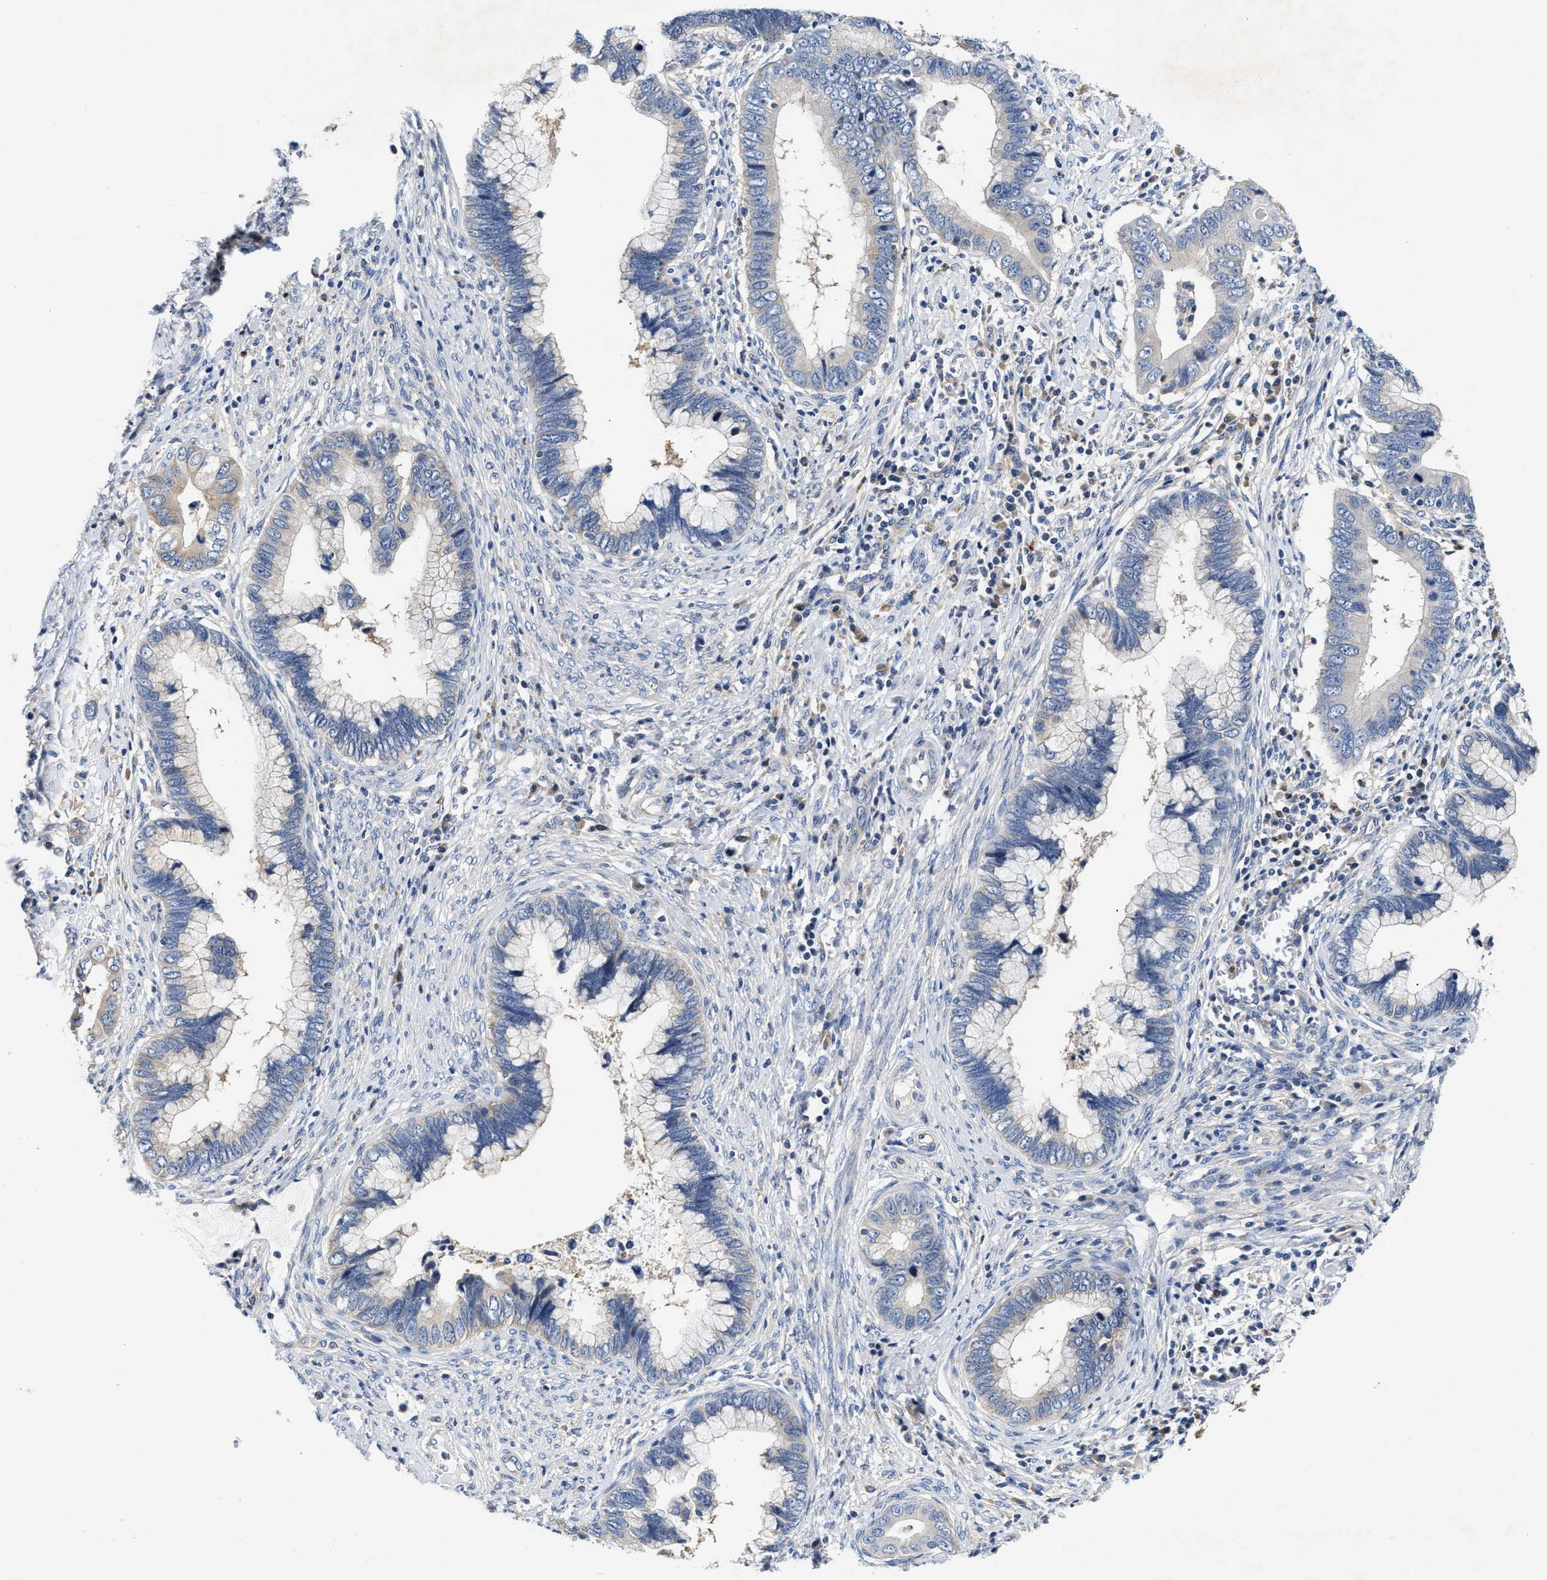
{"staining": {"intensity": "weak", "quantity": "<25%", "location": "cytoplasmic/membranous"}, "tissue": "cervical cancer", "cell_type": "Tumor cells", "image_type": "cancer", "snomed": [{"axis": "morphology", "description": "Adenocarcinoma, NOS"}, {"axis": "topography", "description": "Cervix"}], "caption": "Immunohistochemistry (IHC) micrograph of human cervical cancer stained for a protein (brown), which reveals no positivity in tumor cells.", "gene": "FAM185A", "patient": {"sex": "female", "age": 44}}